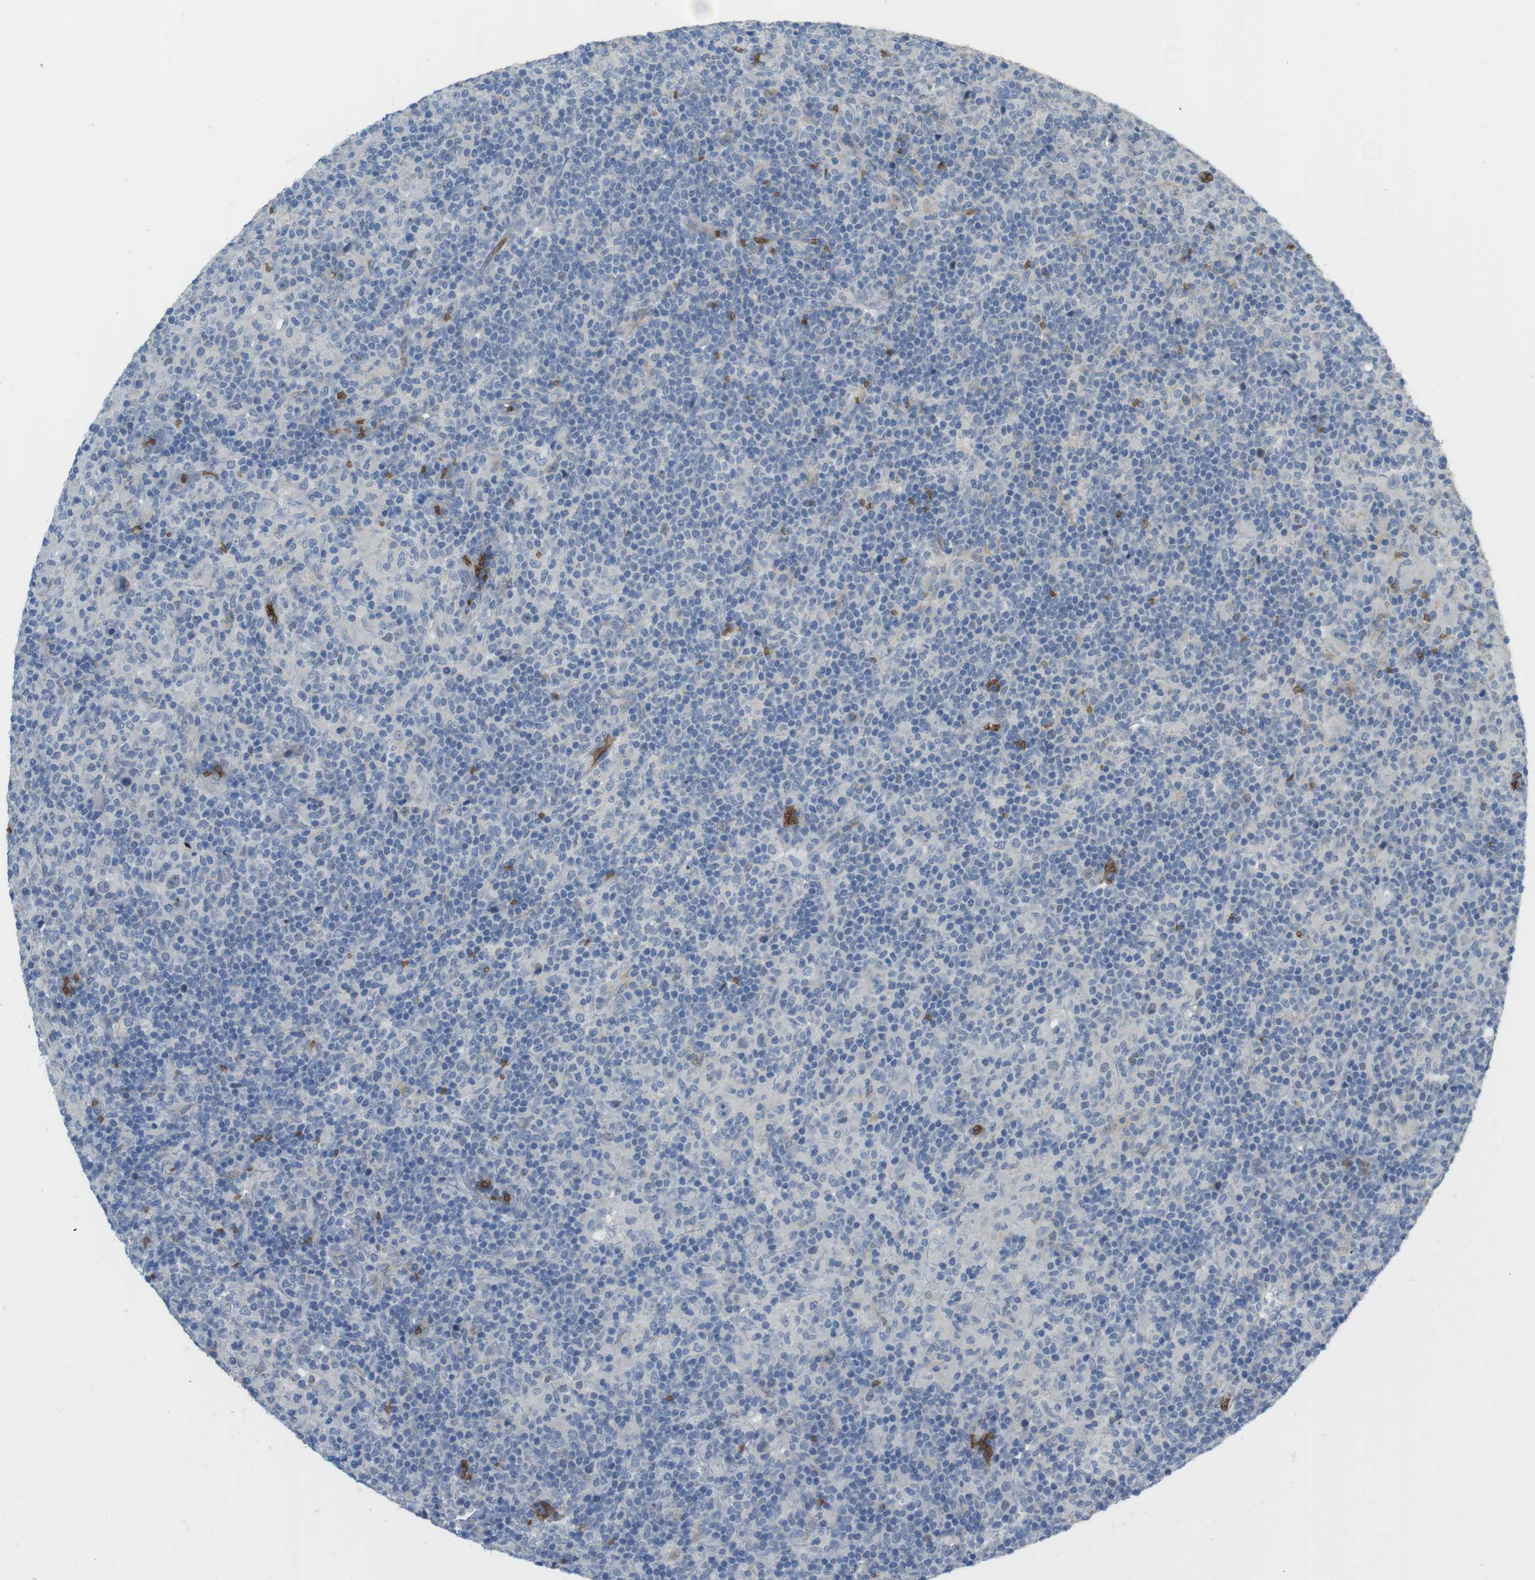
{"staining": {"intensity": "negative", "quantity": "none", "location": "none"}, "tissue": "lymphoma", "cell_type": "Tumor cells", "image_type": "cancer", "snomed": [{"axis": "morphology", "description": "Hodgkin's disease, NOS"}, {"axis": "topography", "description": "Lymph node"}], "caption": "This is an immunohistochemistry micrograph of Hodgkin's disease. There is no expression in tumor cells.", "gene": "GYPA", "patient": {"sex": "male", "age": 70}}